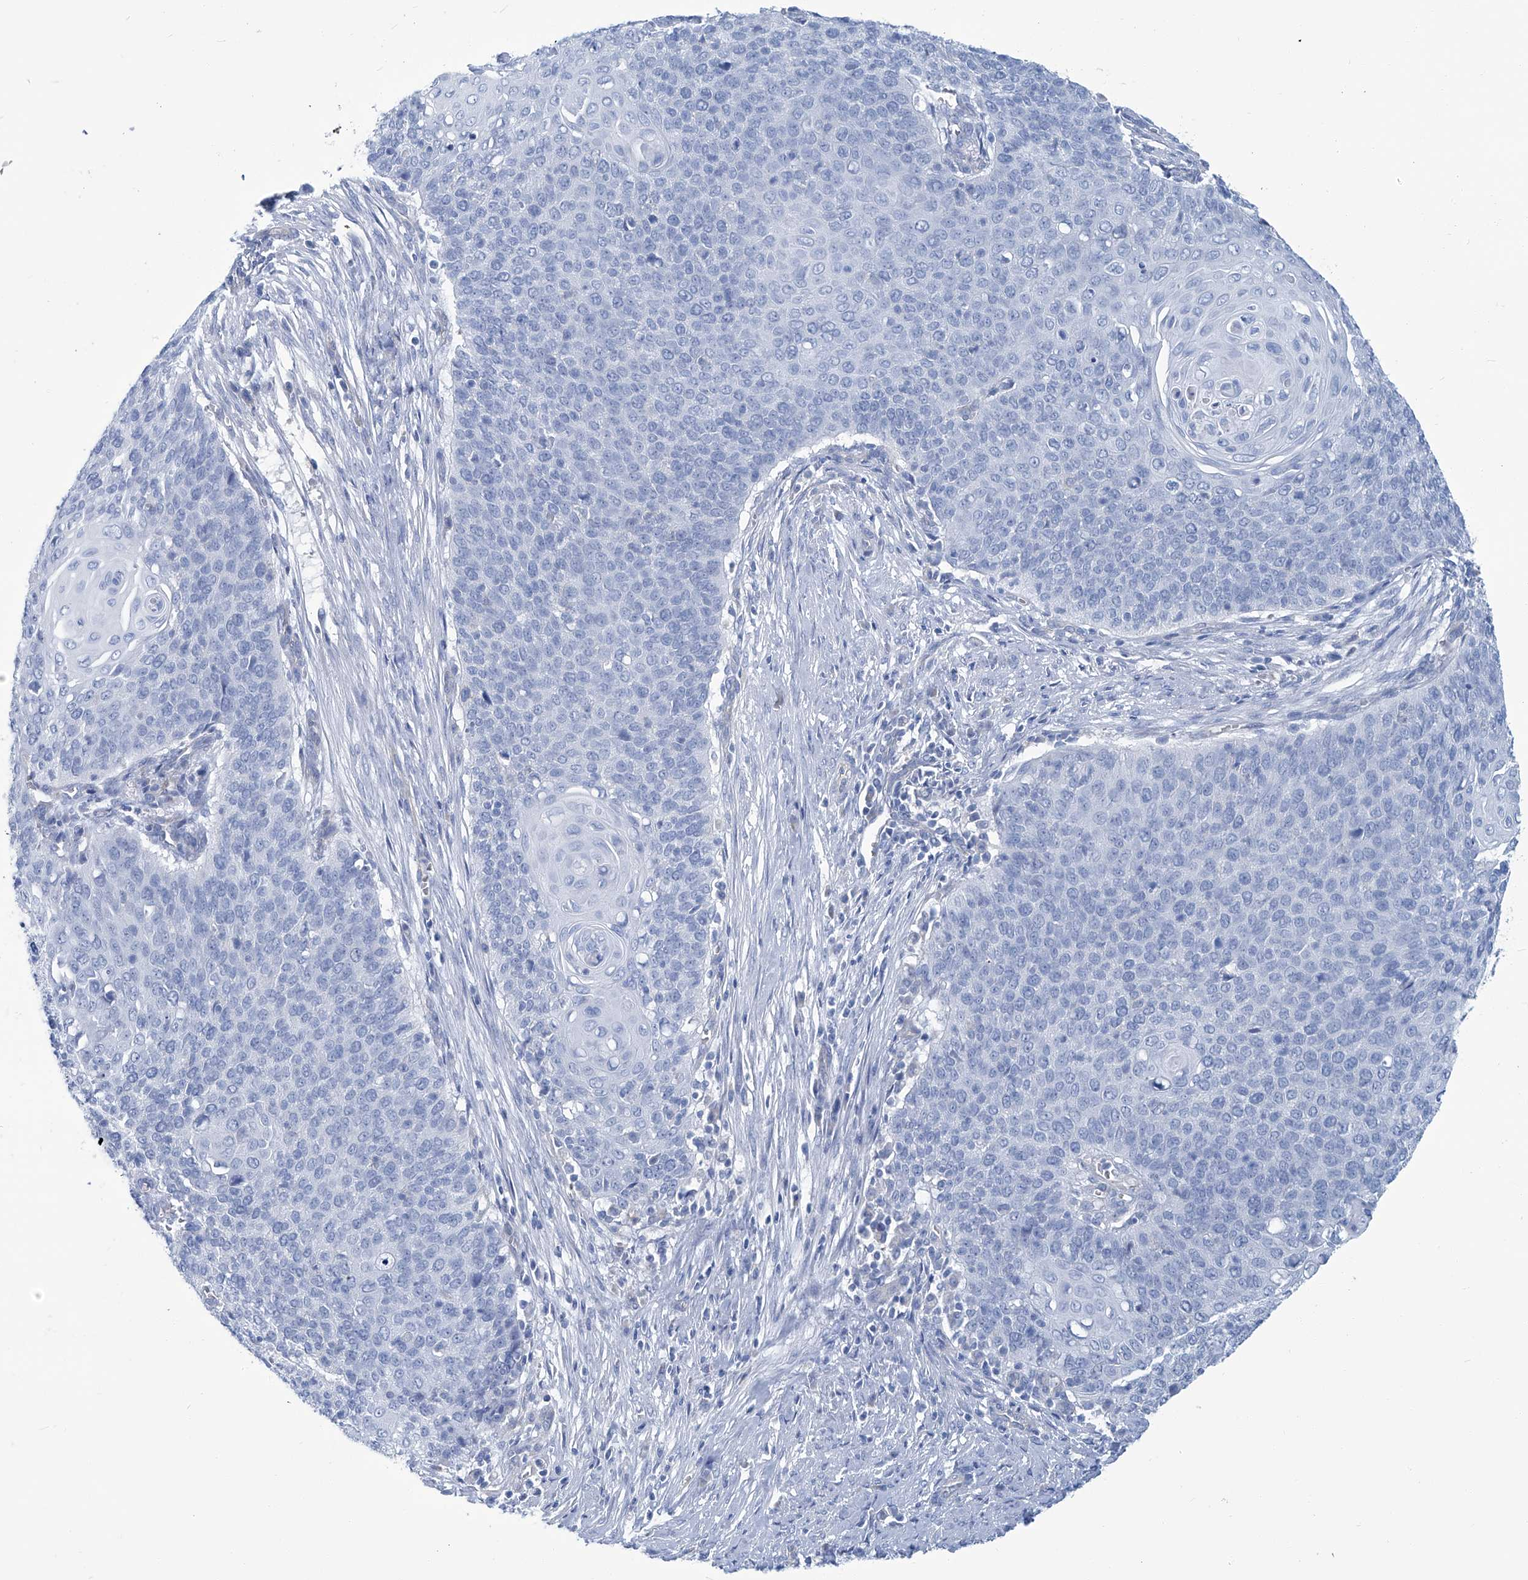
{"staining": {"intensity": "negative", "quantity": "none", "location": "none"}, "tissue": "cervical cancer", "cell_type": "Tumor cells", "image_type": "cancer", "snomed": [{"axis": "morphology", "description": "Squamous cell carcinoma, NOS"}, {"axis": "topography", "description": "Cervix"}], "caption": "DAB immunohistochemical staining of cervical cancer exhibits no significant positivity in tumor cells. (Brightfield microscopy of DAB immunohistochemistry at high magnification).", "gene": "PFKL", "patient": {"sex": "female", "age": 39}}